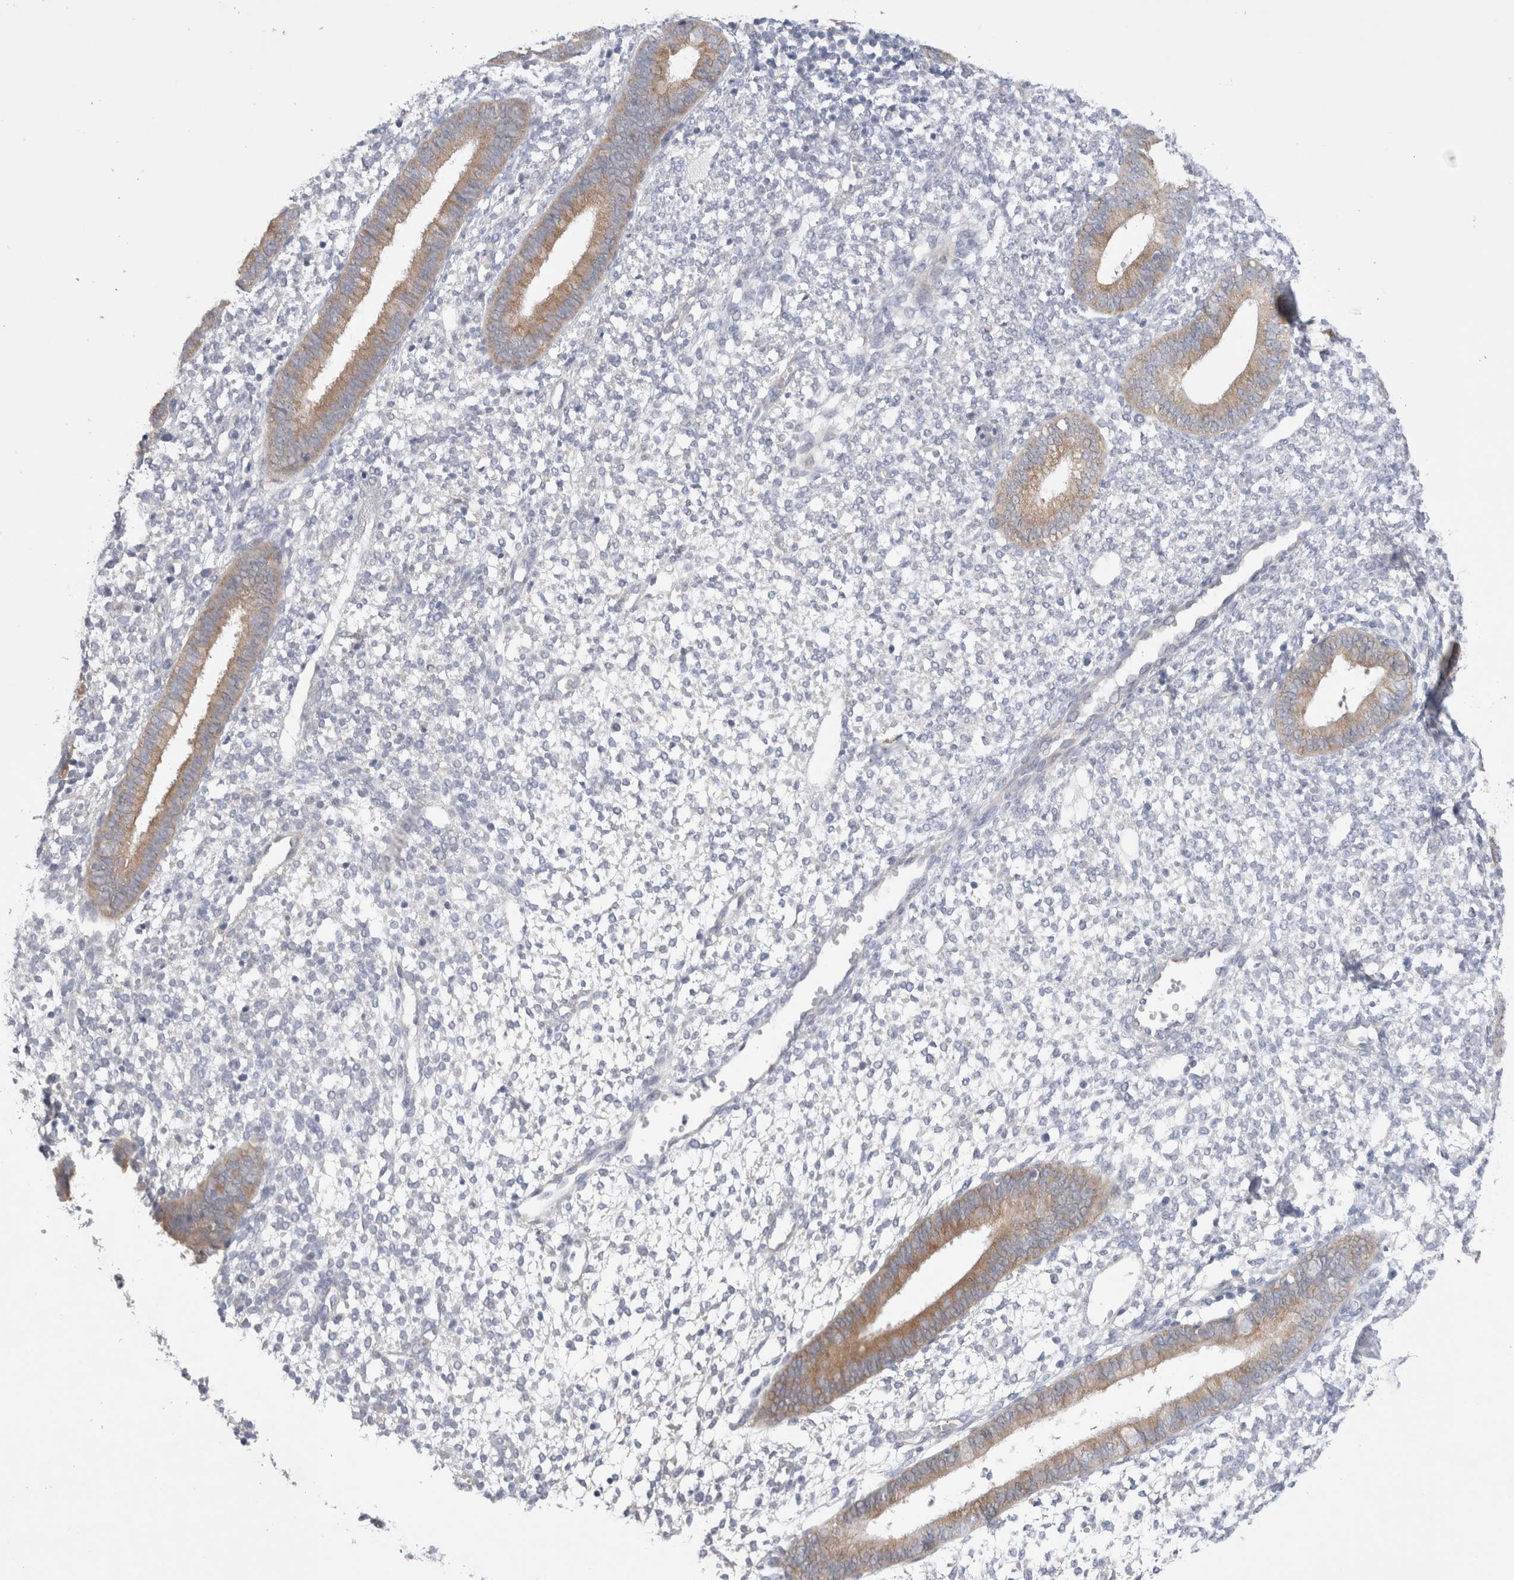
{"staining": {"intensity": "negative", "quantity": "none", "location": "none"}, "tissue": "endometrium", "cell_type": "Cells in endometrial stroma", "image_type": "normal", "snomed": [{"axis": "morphology", "description": "Normal tissue, NOS"}, {"axis": "topography", "description": "Endometrium"}], "caption": "Histopathology image shows no protein expression in cells in endometrial stroma of benign endometrium.", "gene": "WIPF2", "patient": {"sex": "female", "age": 46}}